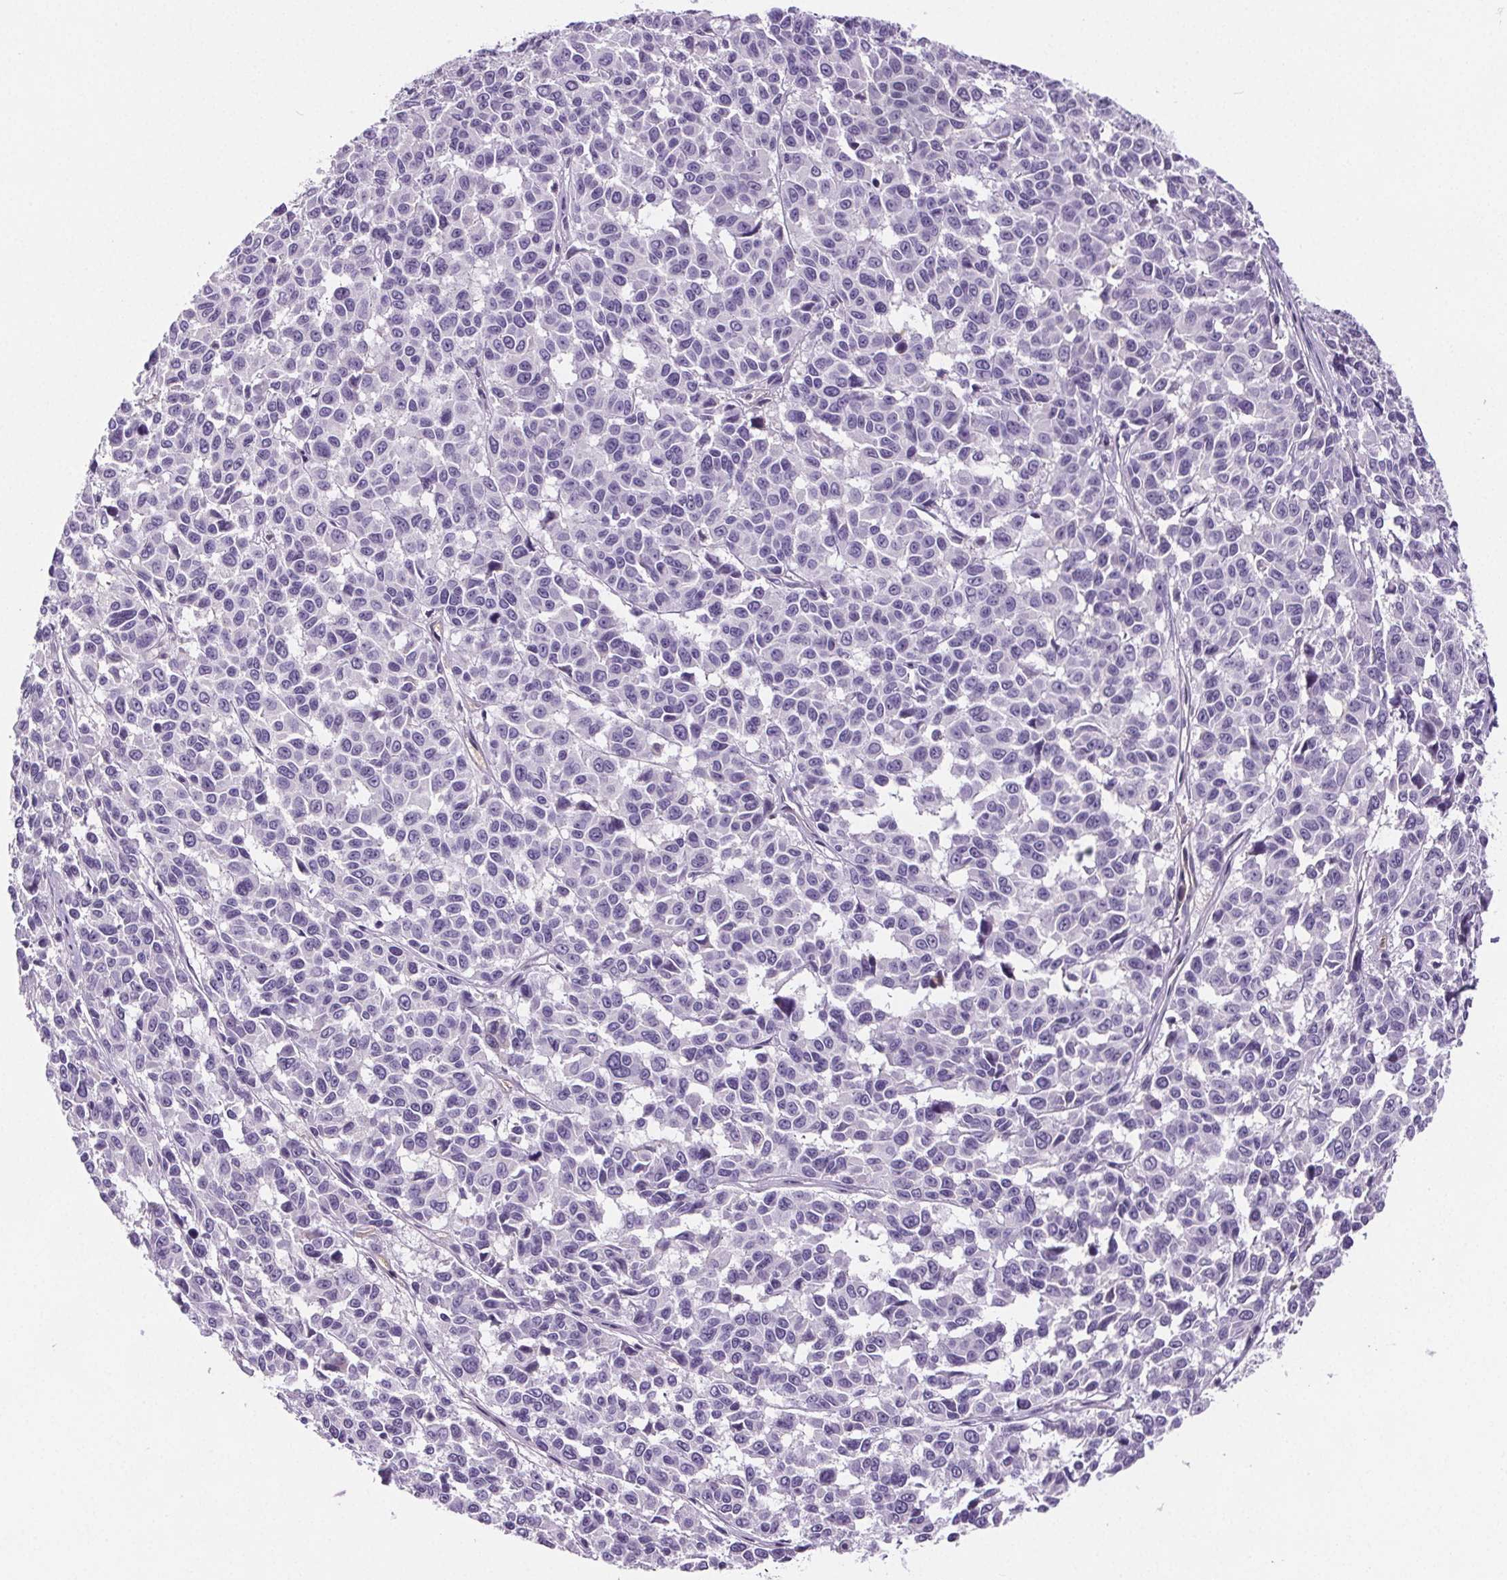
{"staining": {"intensity": "negative", "quantity": "none", "location": "none"}, "tissue": "melanoma", "cell_type": "Tumor cells", "image_type": "cancer", "snomed": [{"axis": "morphology", "description": "Malignant melanoma, NOS"}, {"axis": "topography", "description": "Skin"}], "caption": "Tumor cells are negative for brown protein staining in malignant melanoma.", "gene": "CD5L", "patient": {"sex": "female", "age": 66}}